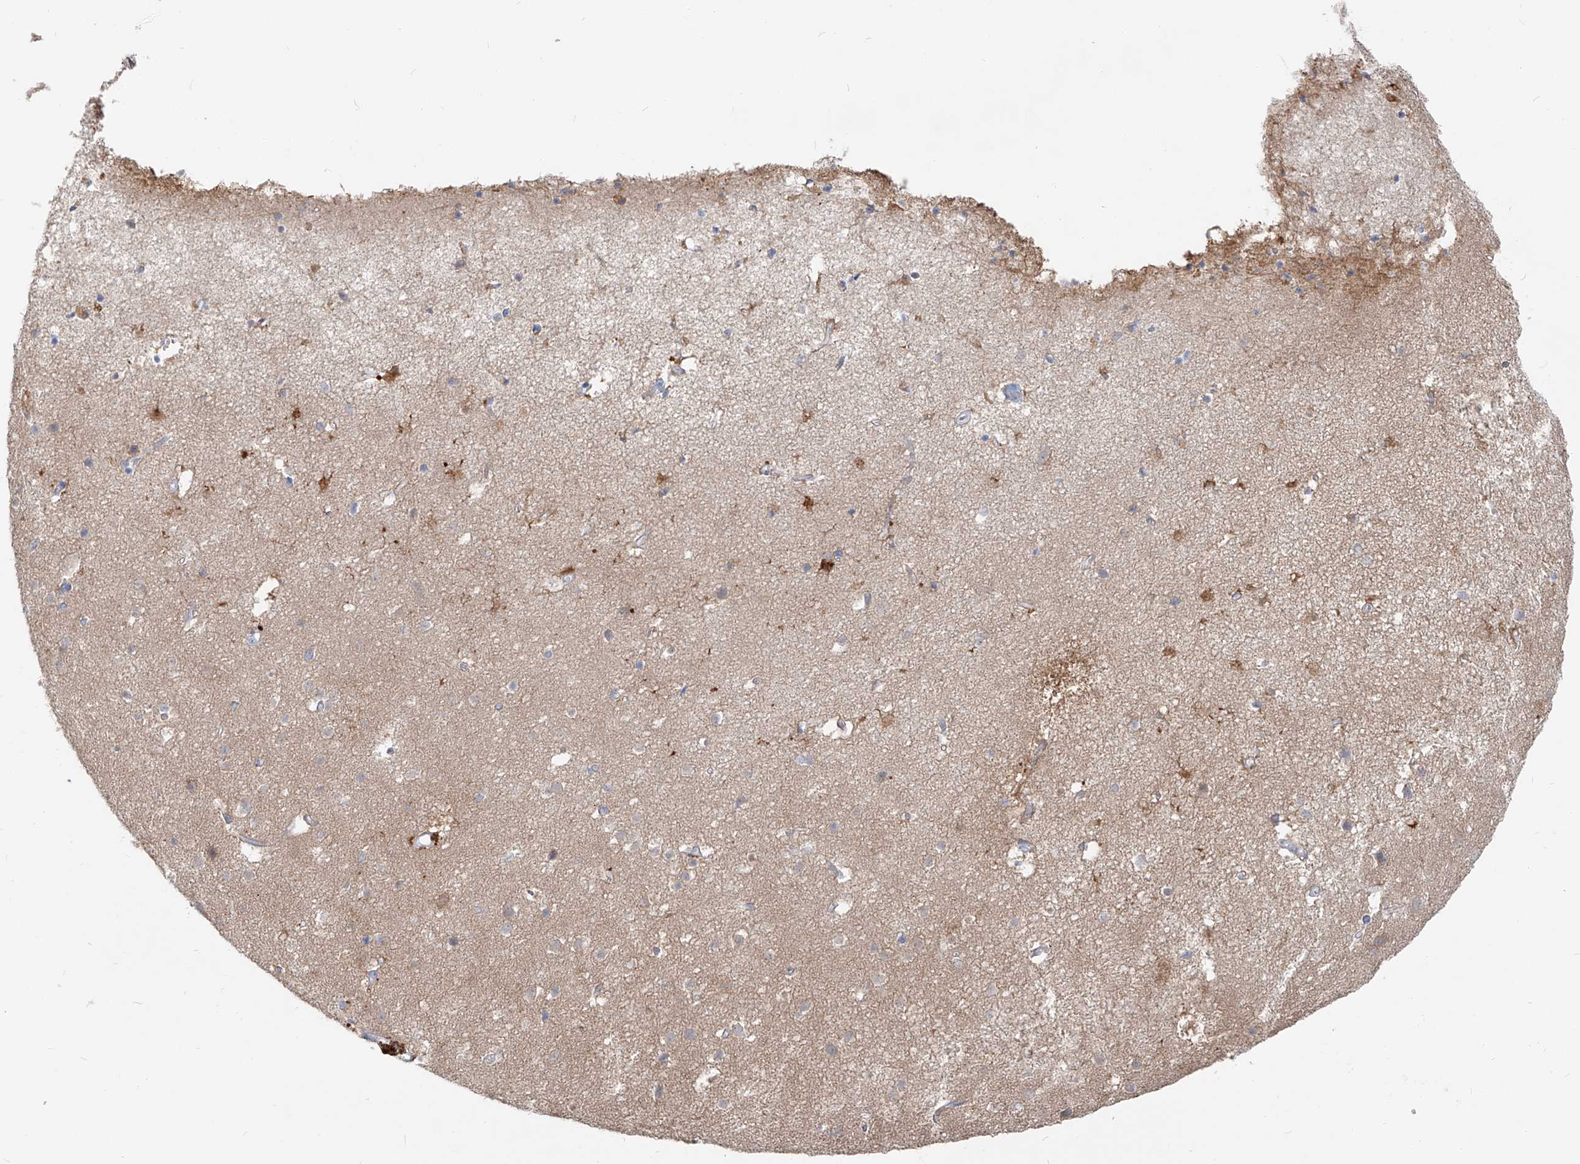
{"staining": {"intensity": "negative", "quantity": "none", "location": "none"}, "tissue": "cerebral cortex", "cell_type": "Endothelial cells", "image_type": "normal", "snomed": [{"axis": "morphology", "description": "Normal tissue, NOS"}, {"axis": "topography", "description": "Cerebral cortex"}], "caption": "Histopathology image shows no significant protein expression in endothelial cells of normal cerebral cortex.", "gene": "UFL1", "patient": {"sex": "male", "age": 54}}